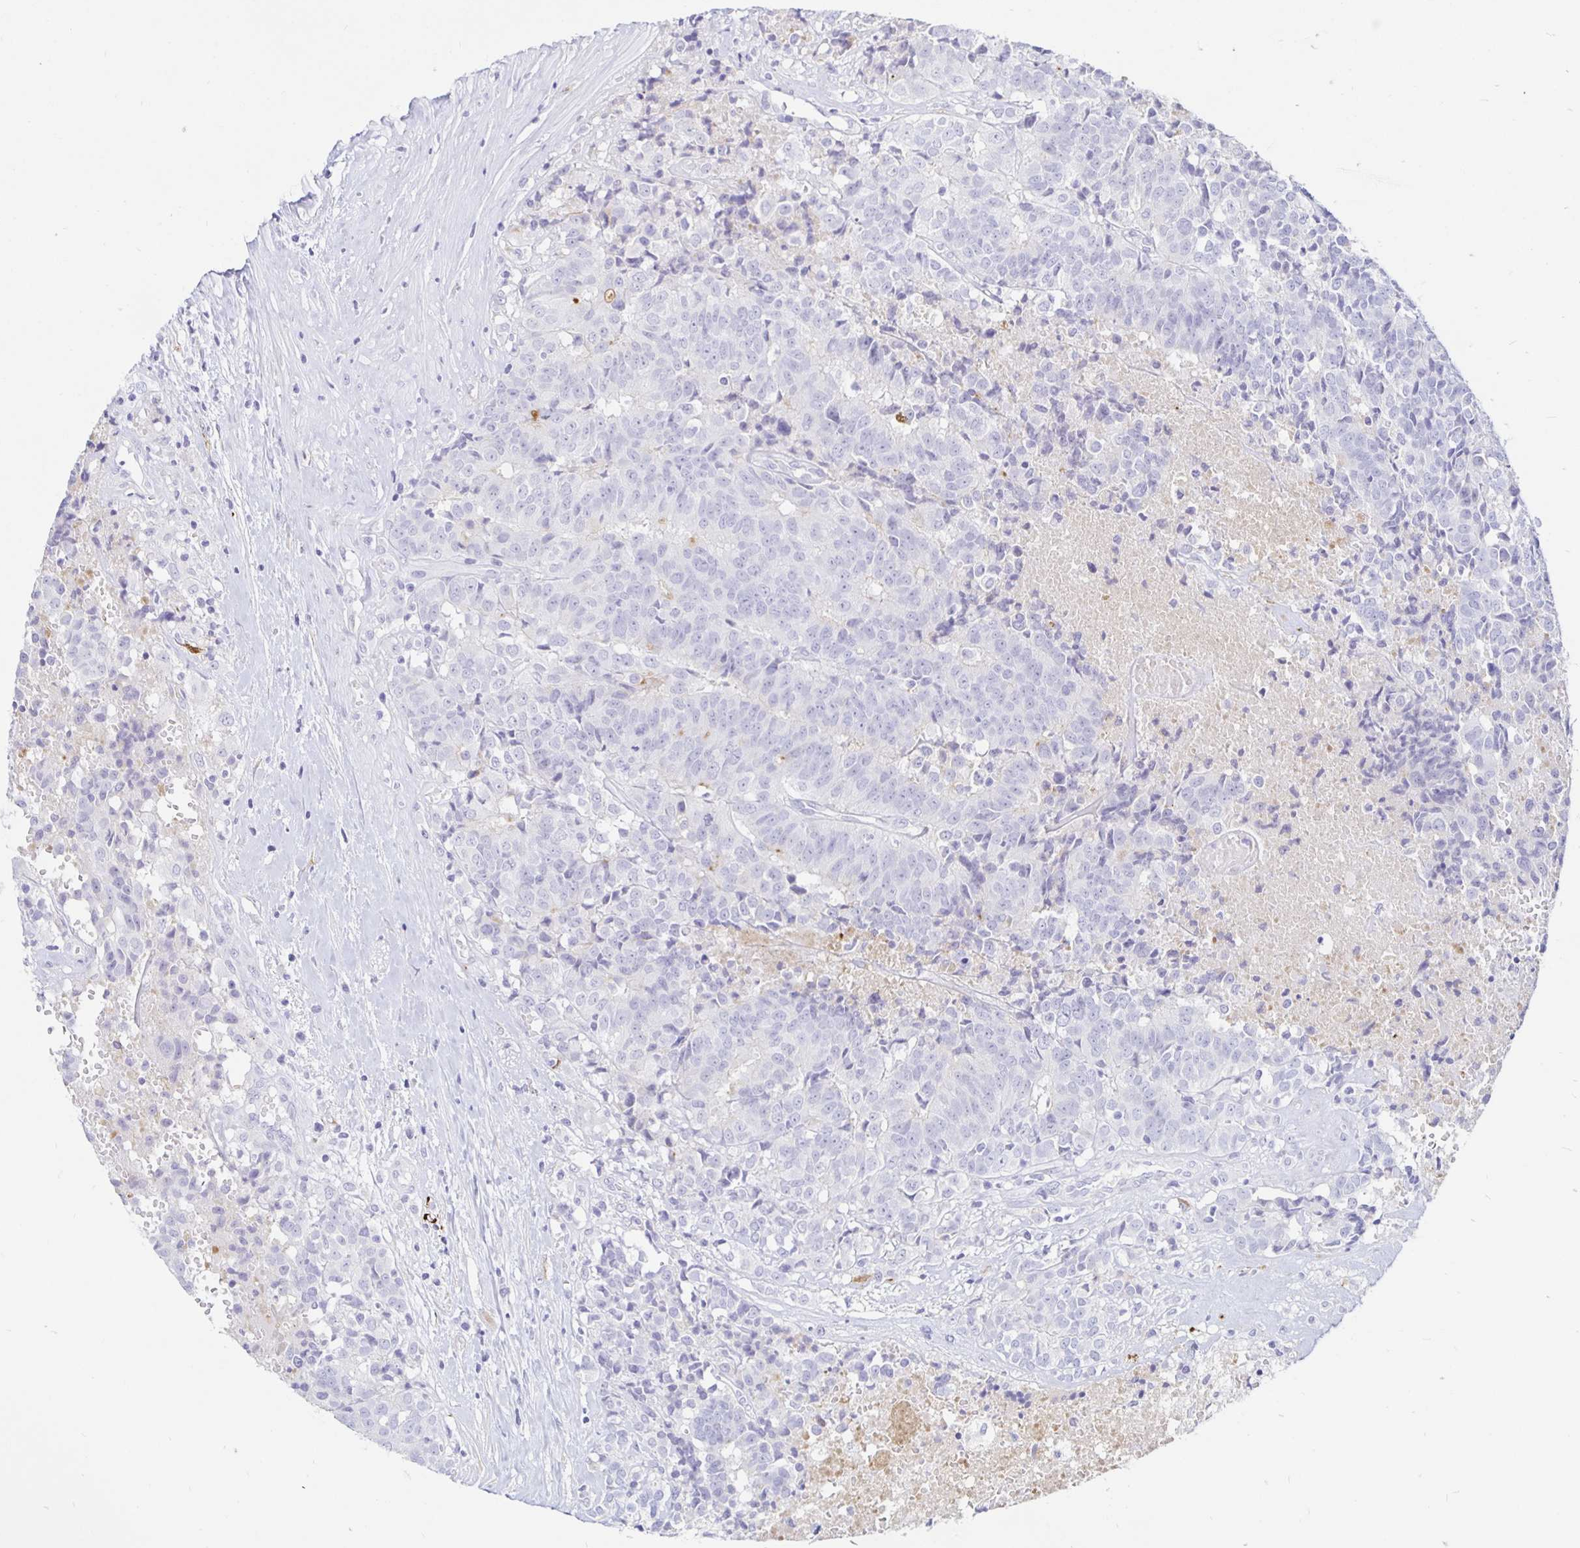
{"staining": {"intensity": "negative", "quantity": "none", "location": "none"}, "tissue": "prostate cancer", "cell_type": "Tumor cells", "image_type": "cancer", "snomed": [{"axis": "morphology", "description": "Adenocarcinoma, High grade"}, {"axis": "topography", "description": "Prostate and seminal vesicle, NOS"}], "caption": "DAB (3,3'-diaminobenzidine) immunohistochemical staining of human prostate high-grade adenocarcinoma reveals no significant staining in tumor cells.", "gene": "TIMP1", "patient": {"sex": "male", "age": 60}}